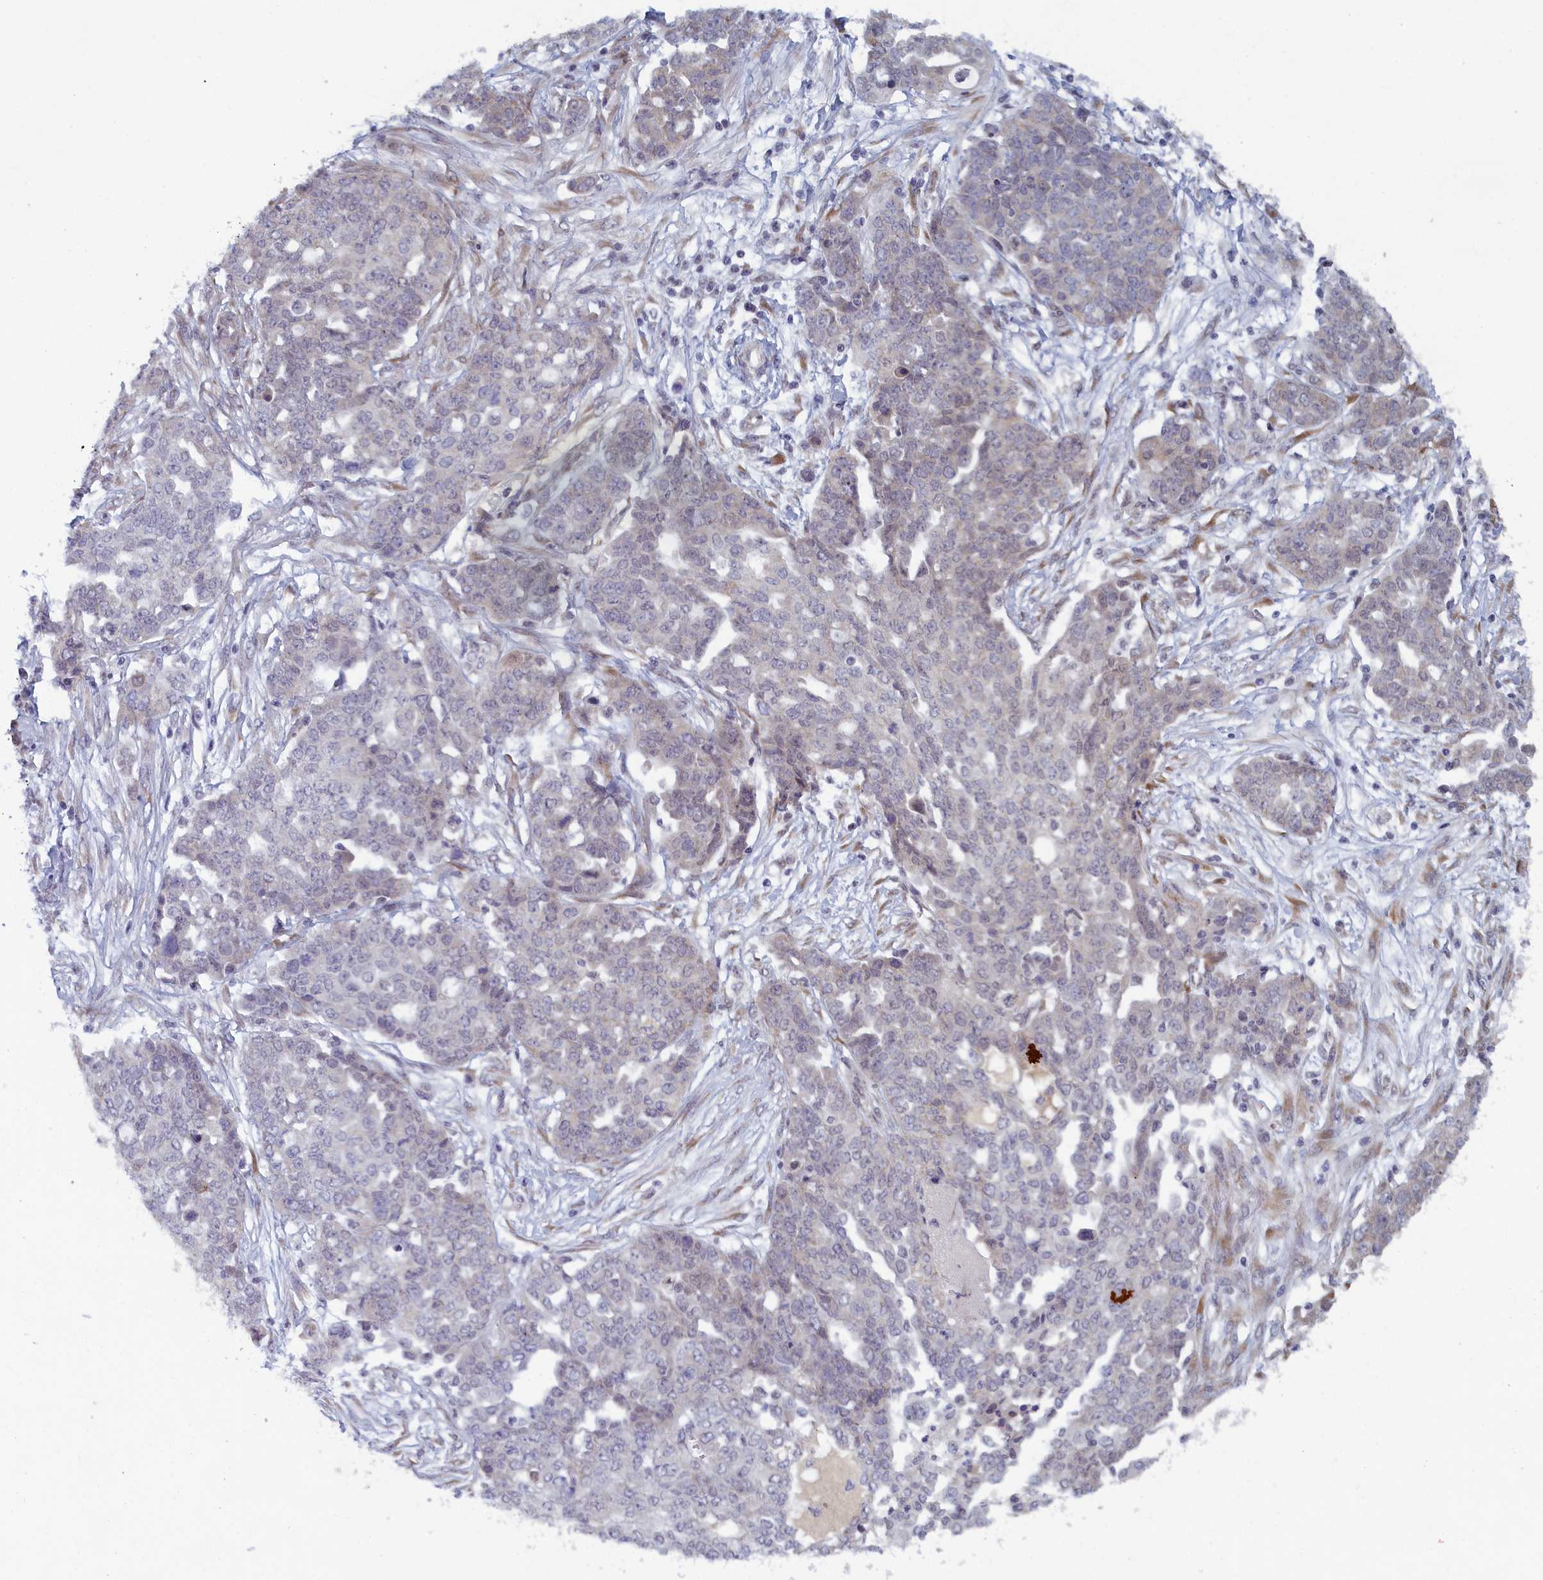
{"staining": {"intensity": "negative", "quantity": "none", "location": "none"}, "tissue": "ovarian cancer", "cell_type": "Tumor cells", "image_type": "cancer", "snomed": [{"axis": "morphology", "description": "Cystadenocarcinoma, serous, NOS"}, {"axis": "topography", "description": "Soft tissue"}, {"axis": "topography", "description": "Ovary"}], "caption": "Tumor cells show no significant staining in ovarian cancer.", "gene": "DNAJC17", "patient": {"sex": "female", "age": 57}}